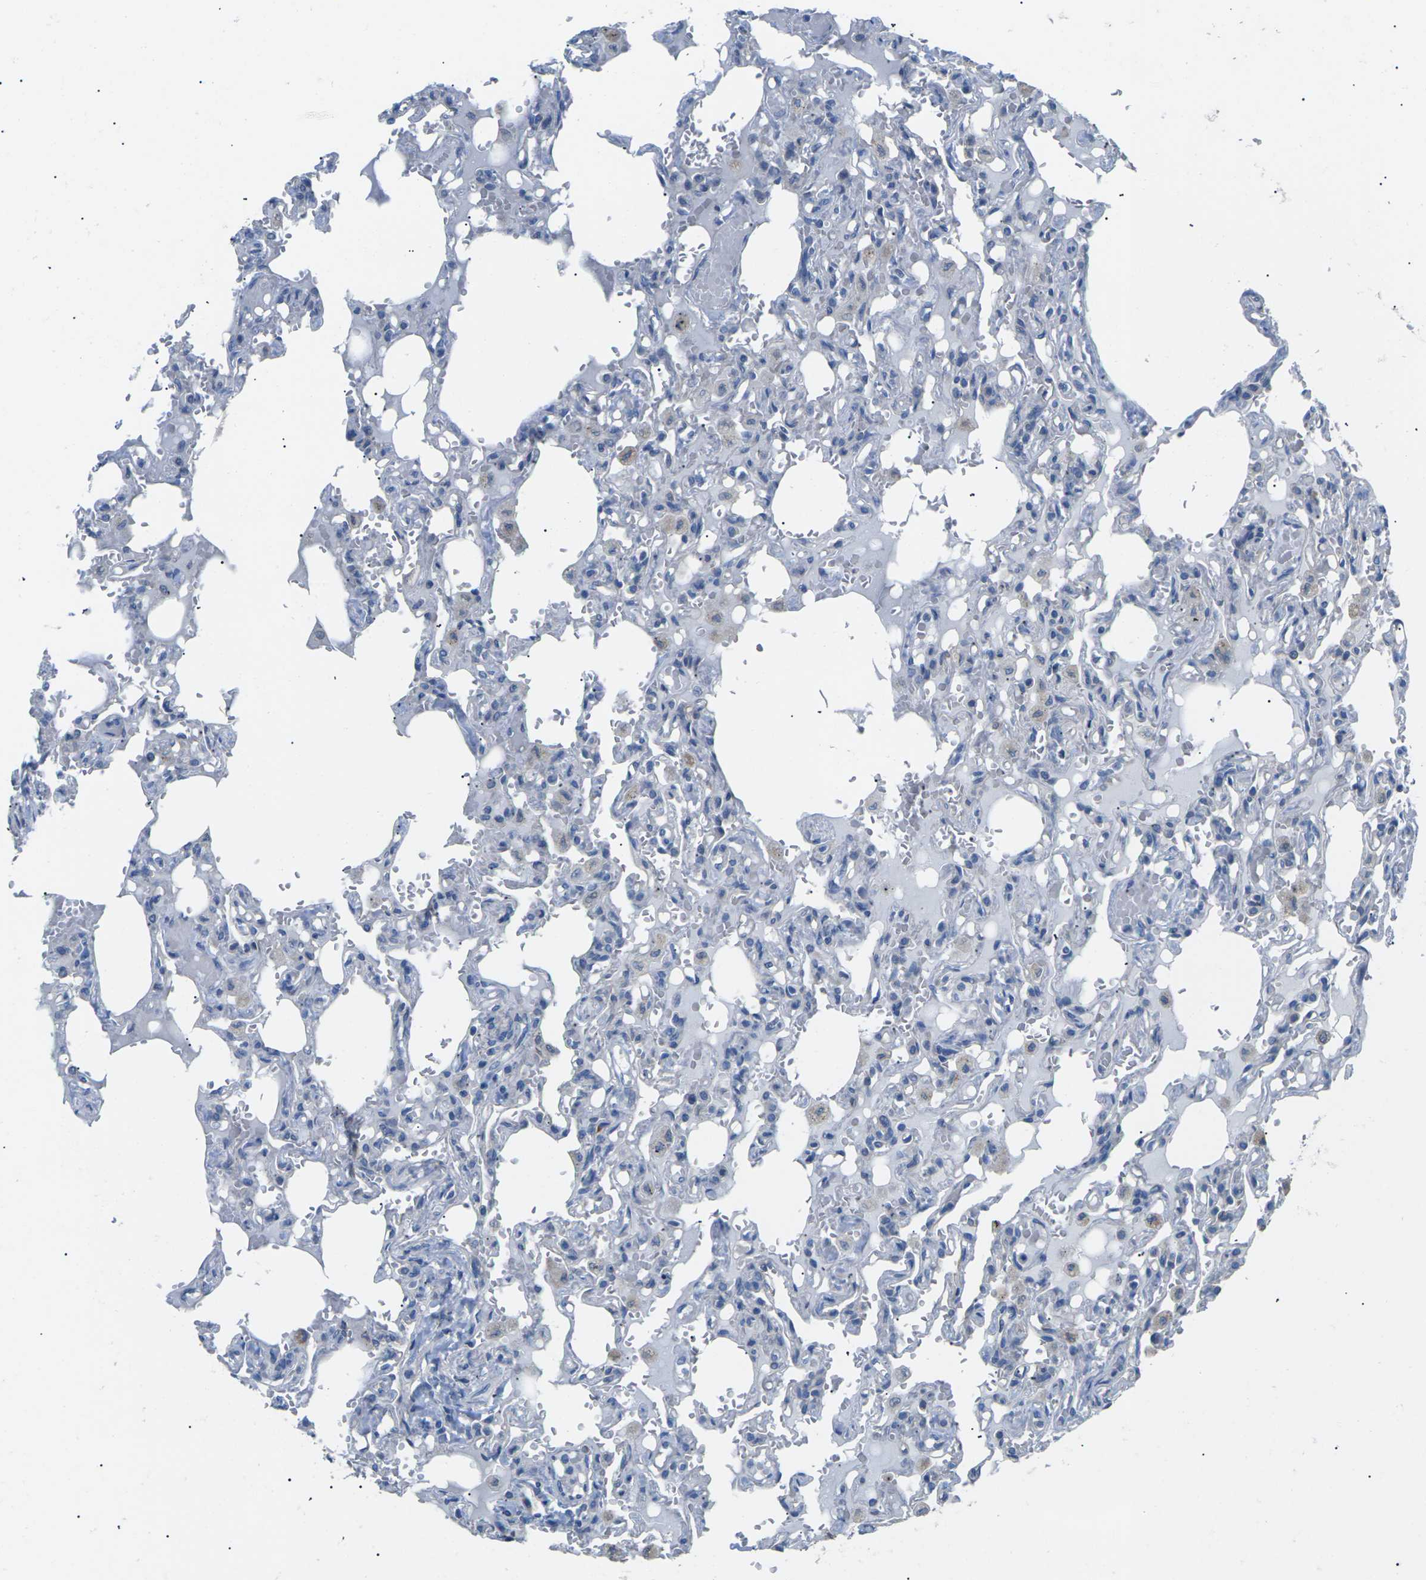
{"staining": {"intensity": "negative", "quantity": "none", "location": "none"}, "tissue": "lung", "cell_type": "Alveolar cells", "image_type": "normal", "snomed": [{"axis": "morphology", "description": "Normal tissue, NOS"}, {"axis": "topography", "description": "Lung"}], "caption": "This is an immunohistochemistry (IHC) micrograph of normal human lung. There is no staining in alveolar cells.", "gene": "KLHDC8B", "patient": {"sex": "male", "age": 21}}